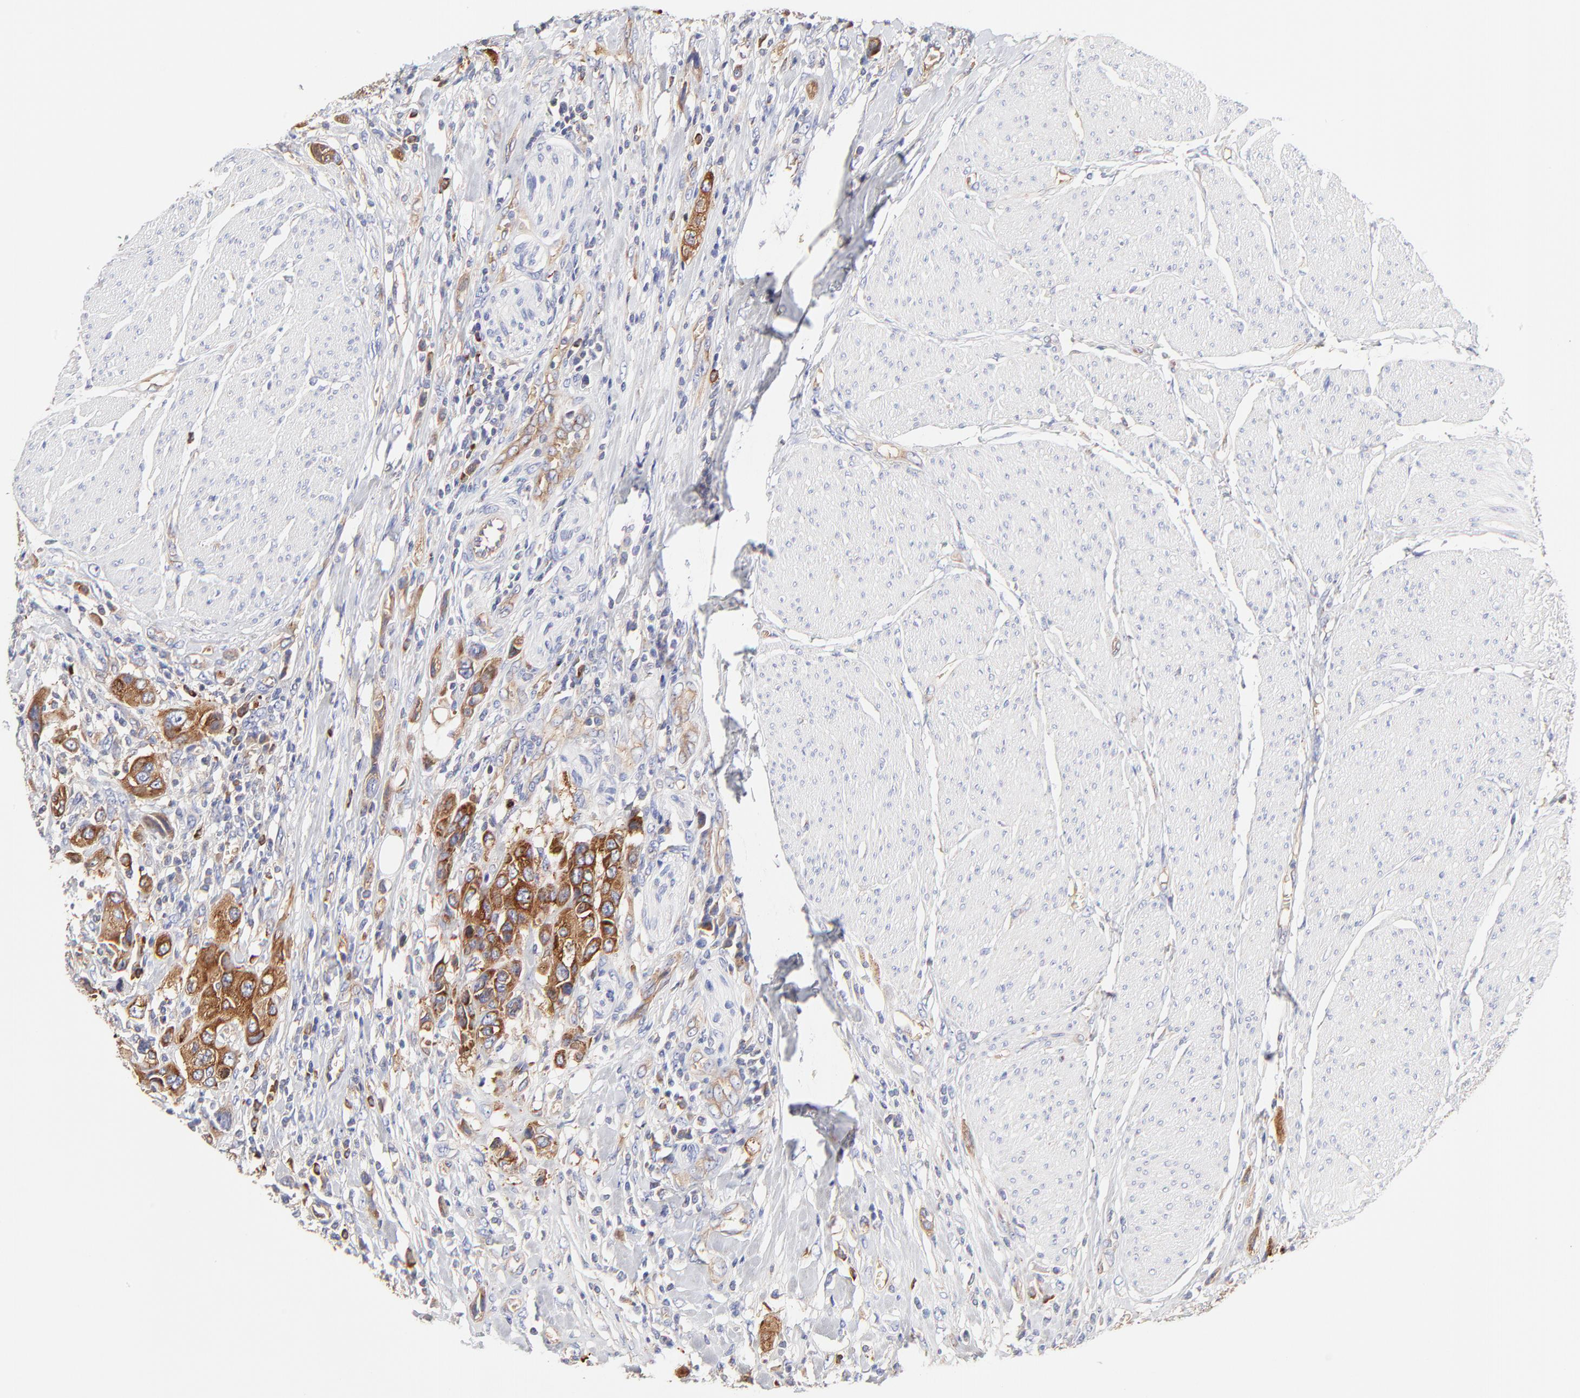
{"staining": {"intensity": "strong", "quantity": ">75%", "location": "cytoplasmic/membranous"}, "tissue": "urothelial cancer", "cell_type": "Tumor cells", "image_type": "cancer", "snomed": [{"axis": "morphology", "description": "Urothelial carcinoma, High grade"}, {"axis": "topography", "description": "Urinary bladder"}], "caption": "There is high levels of strong cytoplasmic/membranous positivity in tumor cells of urothelial cancer, as demonstrated by immunohistochemical staining (brown color).", "gene": "CD2AP", "patient": {"sex": "male", "age": 50}}